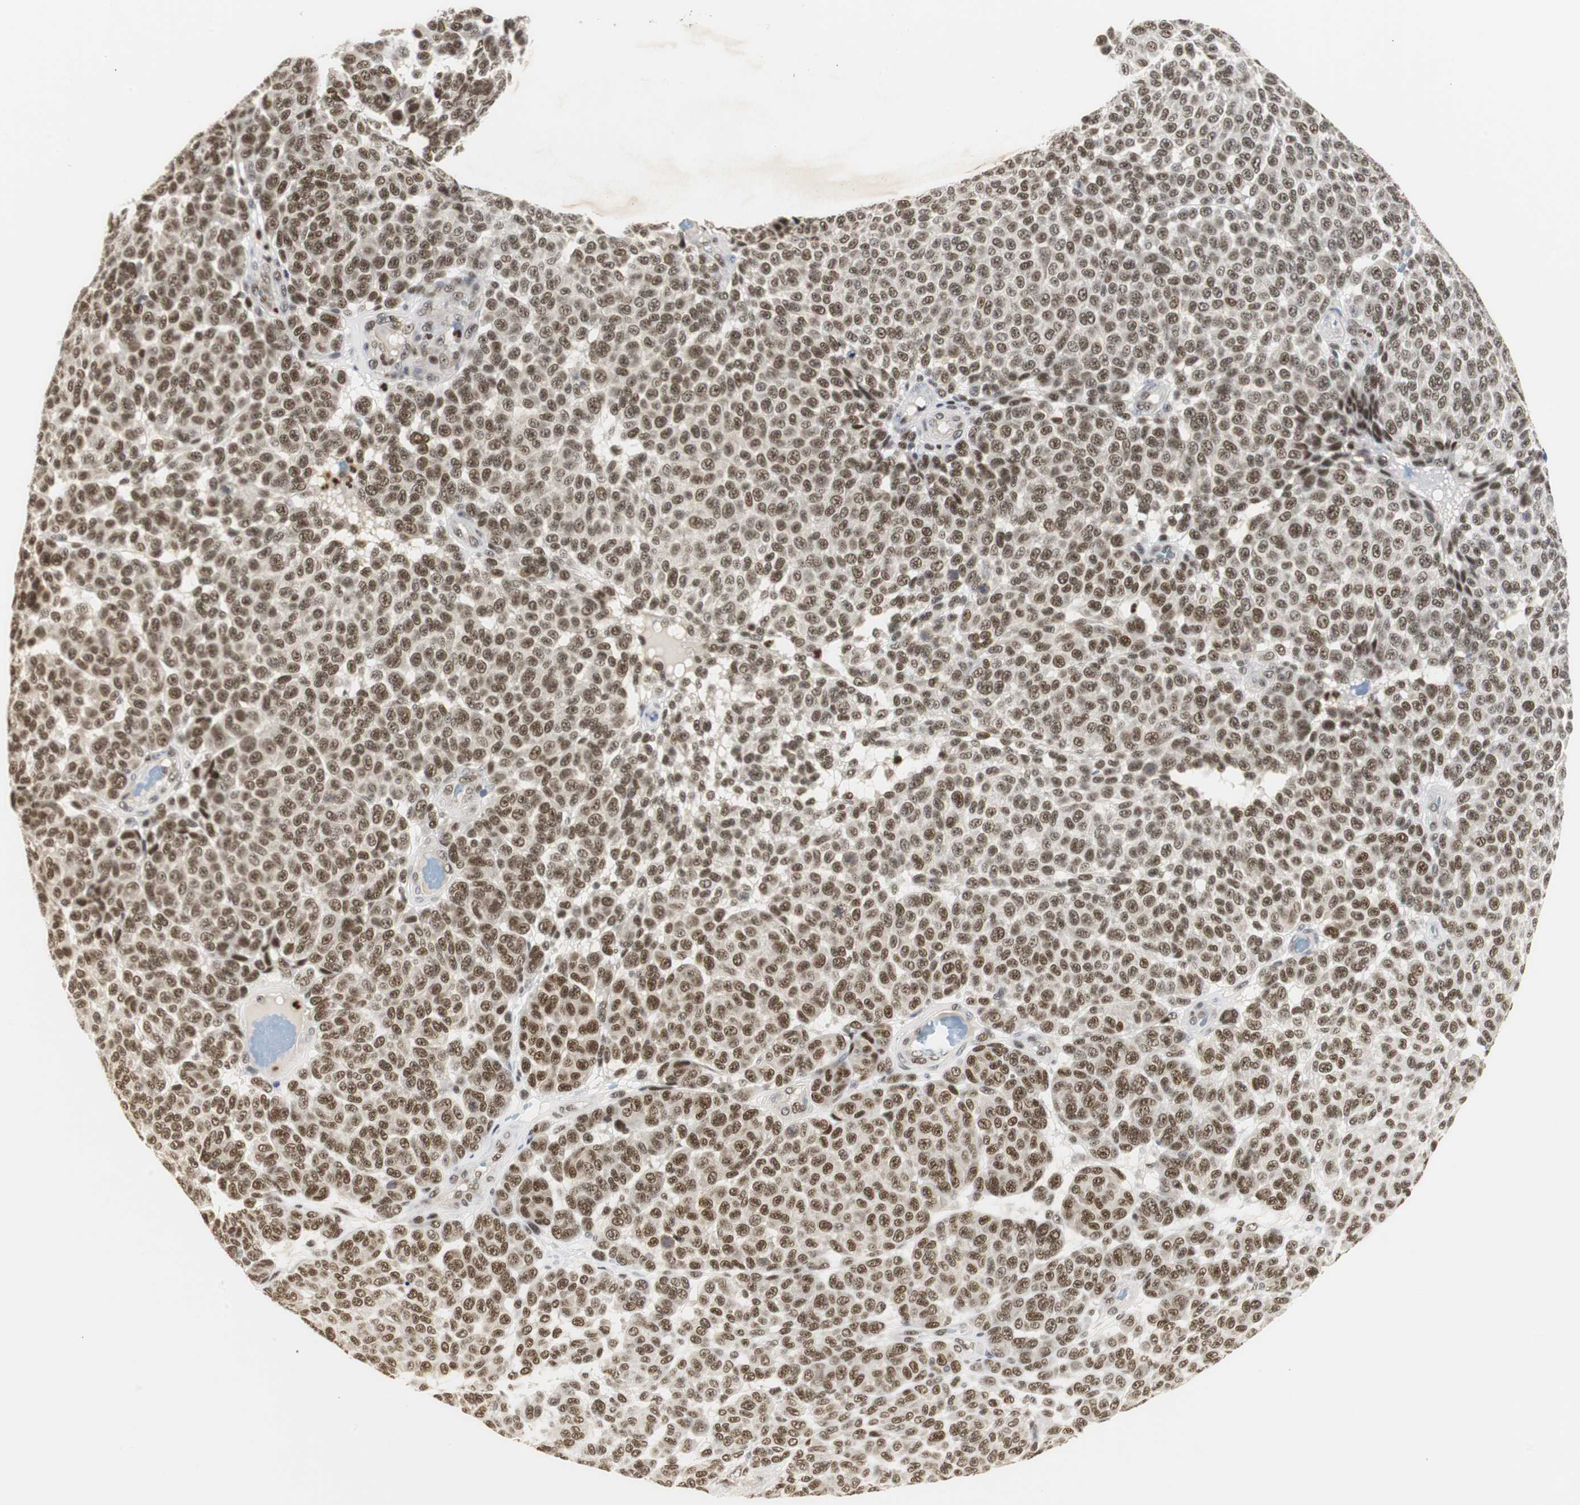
{"staining": {"intensity": "moderate", "quantity": ">75%", "location": "nuclear"}, "tissue": "melanoma", "cell_type": "Tumor cells", "image_type": "cancer", "snomed": [{"axis": "morphology", "description": "Malignant melanoma, NOS"}, {"axis": "topography", "description": "Skin"}], "caption": "Malignant melanoma stained with a protein marker shows moderate staining in tumor cells.", "gene": "ZFC3H1", "patient": {"sex": "male", "age": 59}}